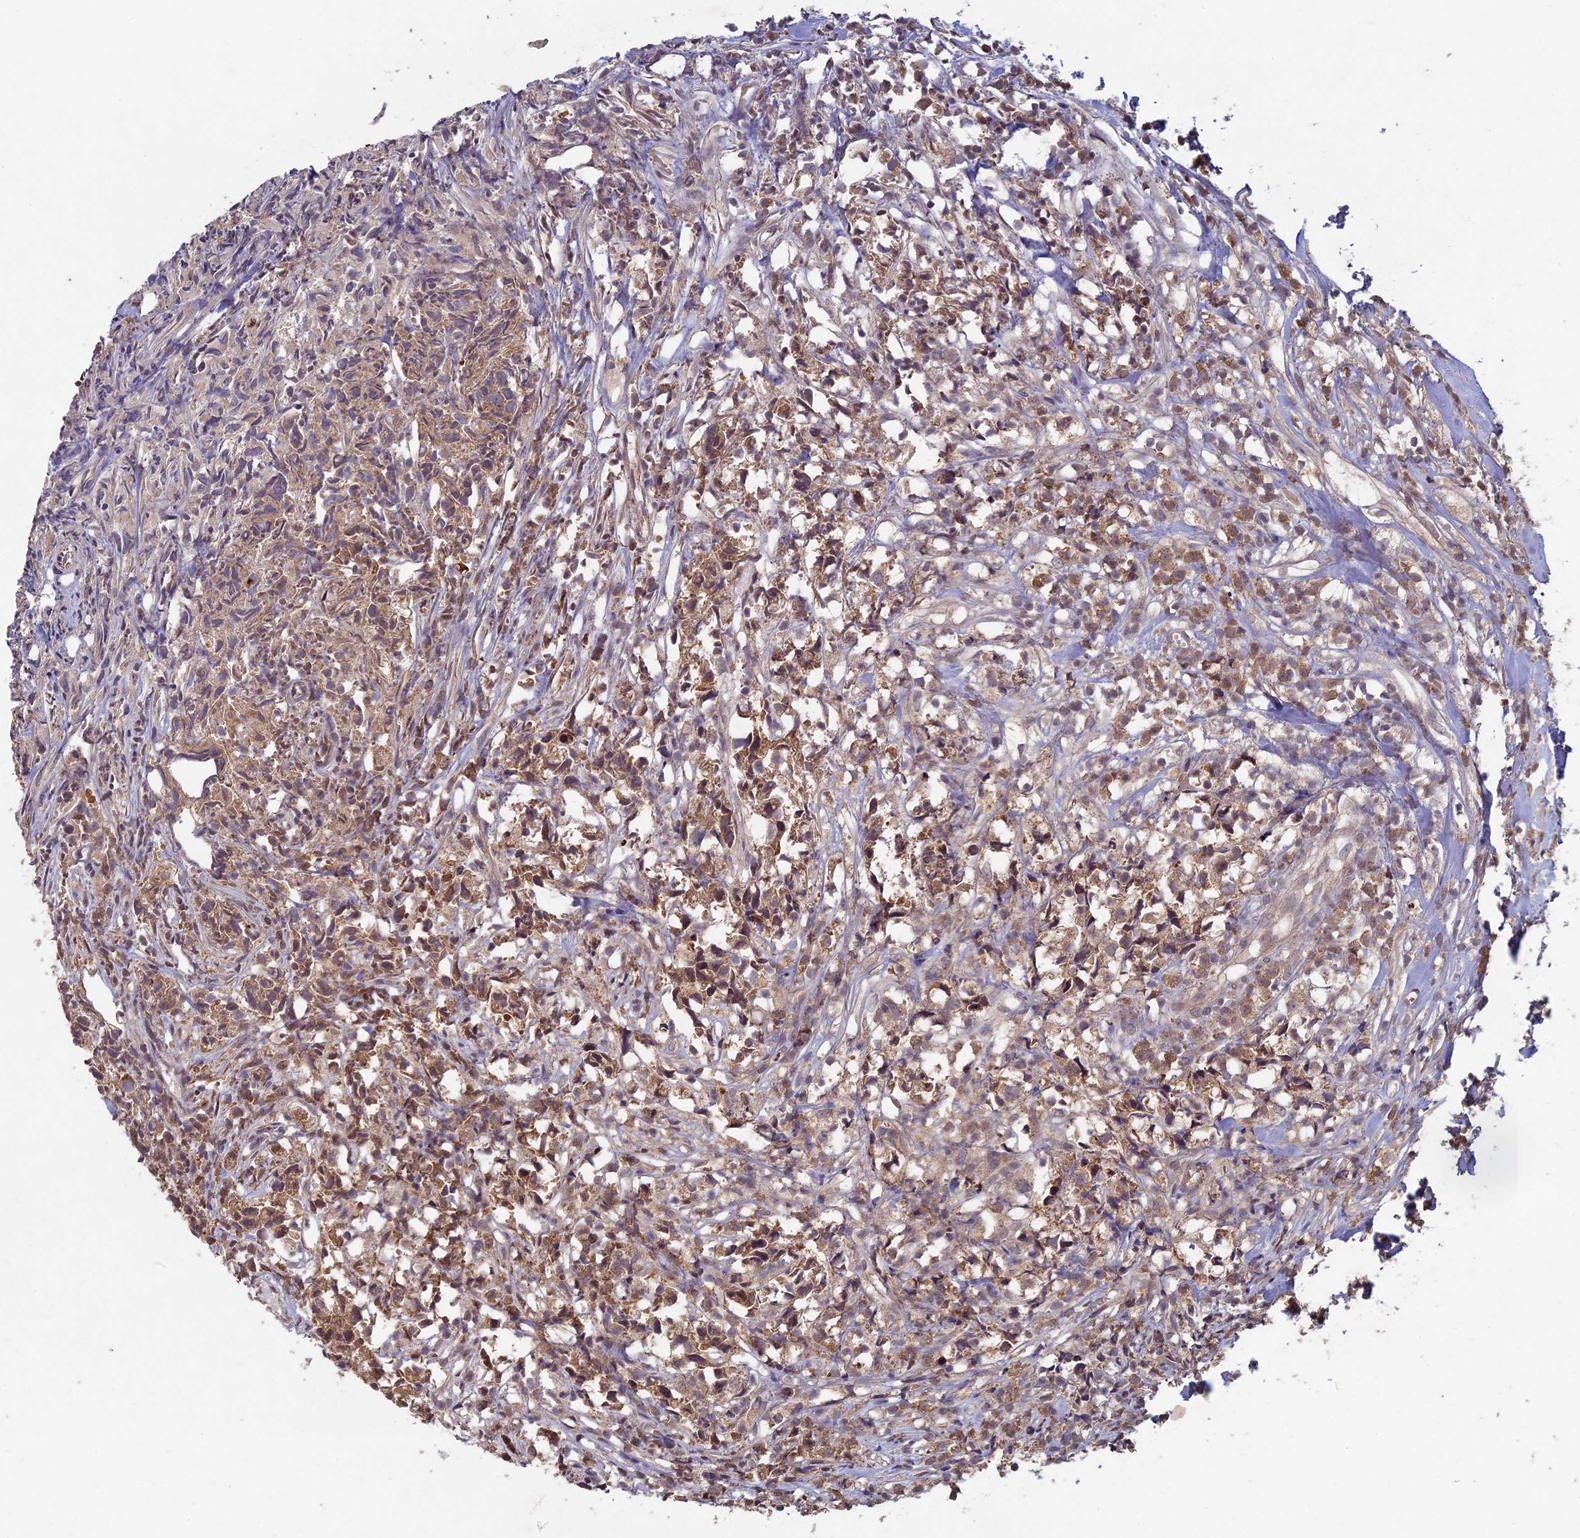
{"staining": {"intensity": "moderate", "quantity": ">75%", "location": "cytoplasmic/membranous"}, "tissue": "urothelial cancer", "cell_type": "Tumor cells", "image_type": "cancer", "snomed": [{"axis": "morphology", "description": "Urothelial carcinoma, High grade"}, {"axis": "topography", "description": "Urinary bladder"}], "caption": "Protein expression by immunohistochemistry (IHC) reveals moderate cytoplasmic/membranous positivity in about >75% of tumor cells in urothelial carcinoma (high-grade).", "gene": "RCCD1", "patient": {"sex": "female", "age": 75}}